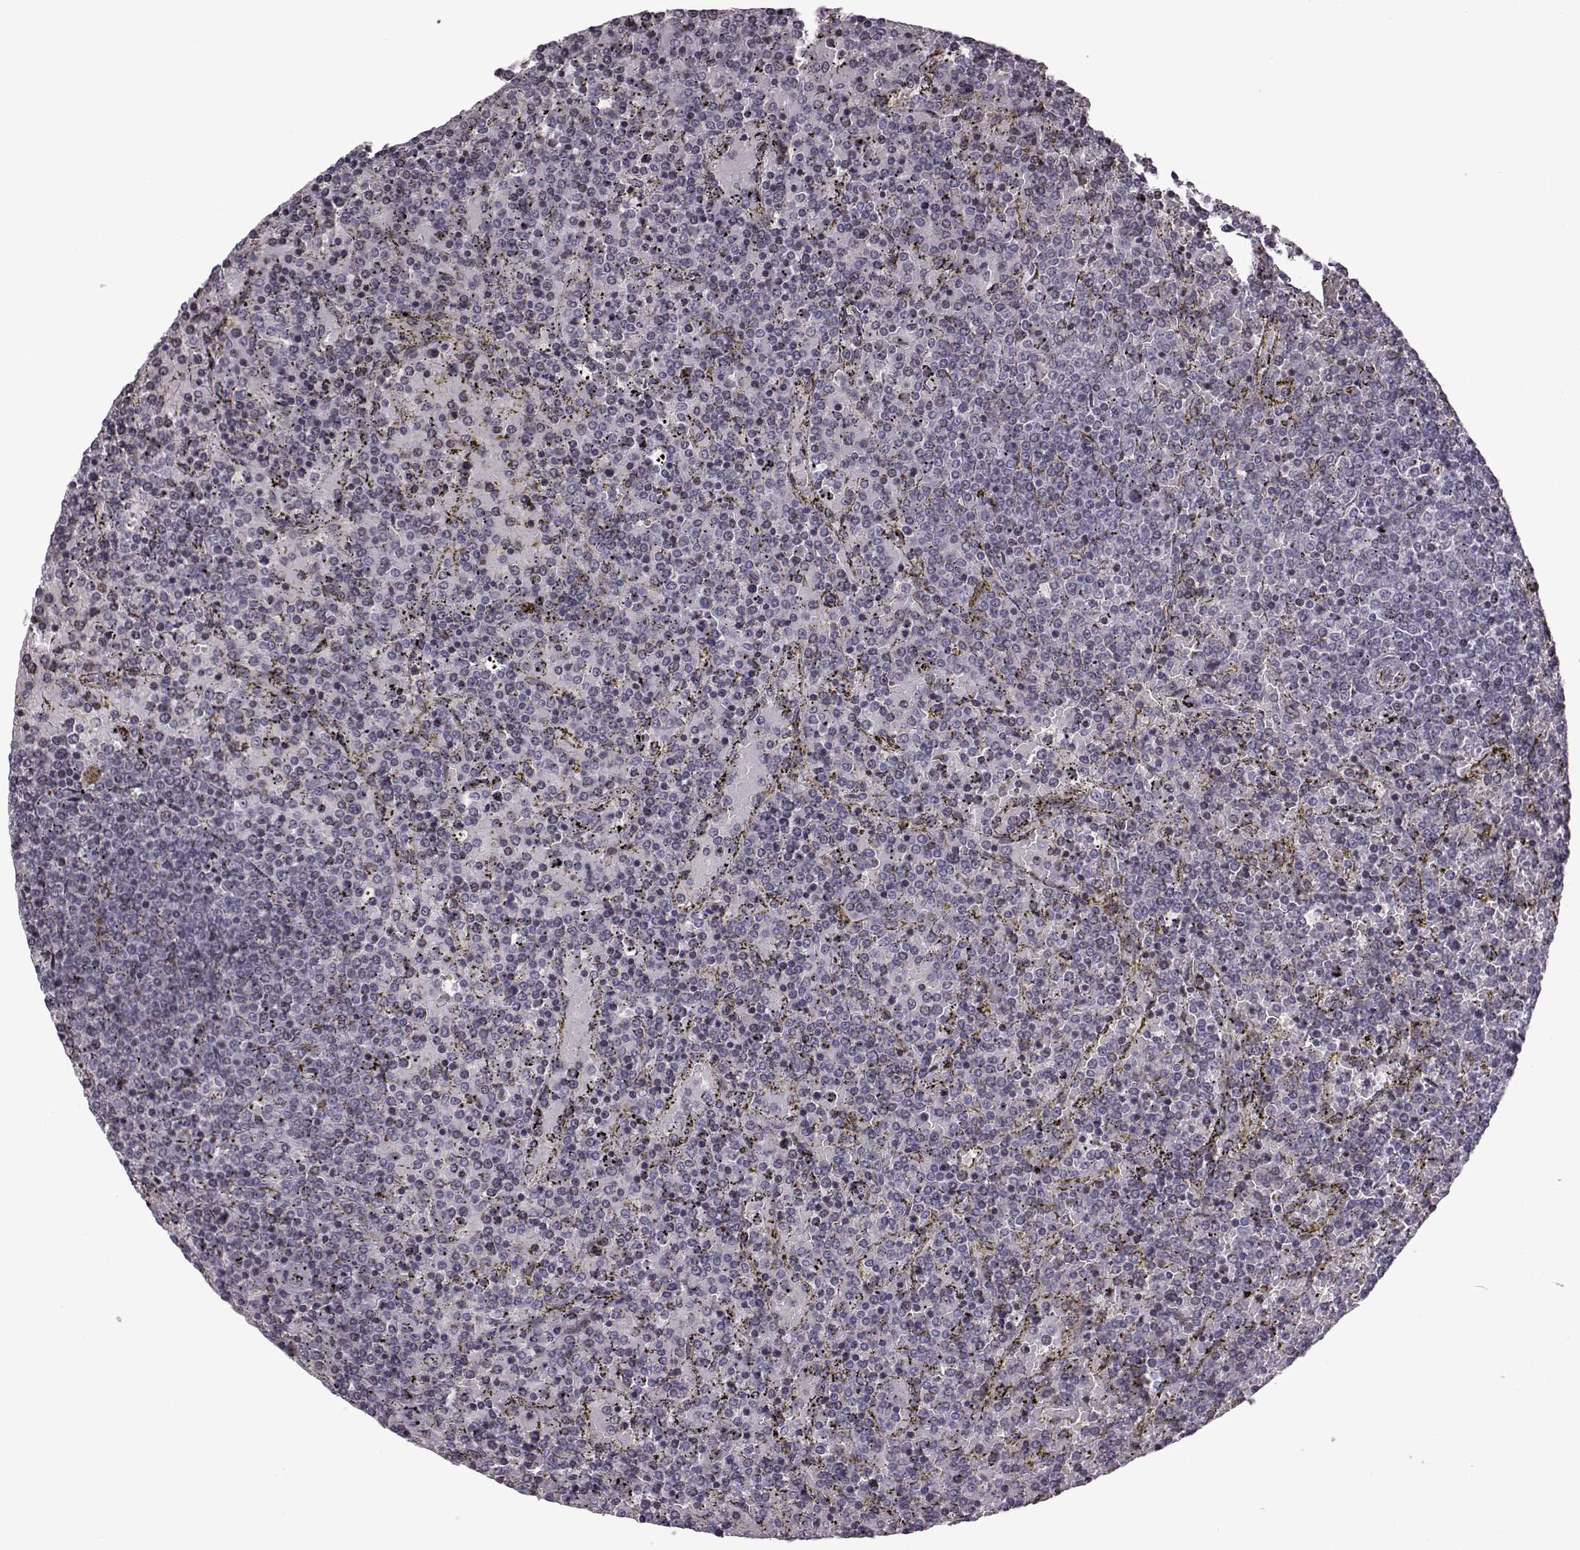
{"staining": {"intensity": "negative", "quantity": "none", "location": "none"}, "tissue": "lymphoma", "cell_type": "Tumor cells", "image_type": "cancer", "snomed": [{"axis": "morphology", "description": "Malignant lymphoma, non-Hodgkin's type, Low grade"}, {"axis": "topography", "description": "Spleen"}], "caption": "Immunohistochemistry micrograph of human lymphoma stained for a protein (brown), which demonstrates no expression in tumor cells. Nuclei are stained in blue.", "gene": "GAL", "patient": {"sex": "female", "age": 77}}